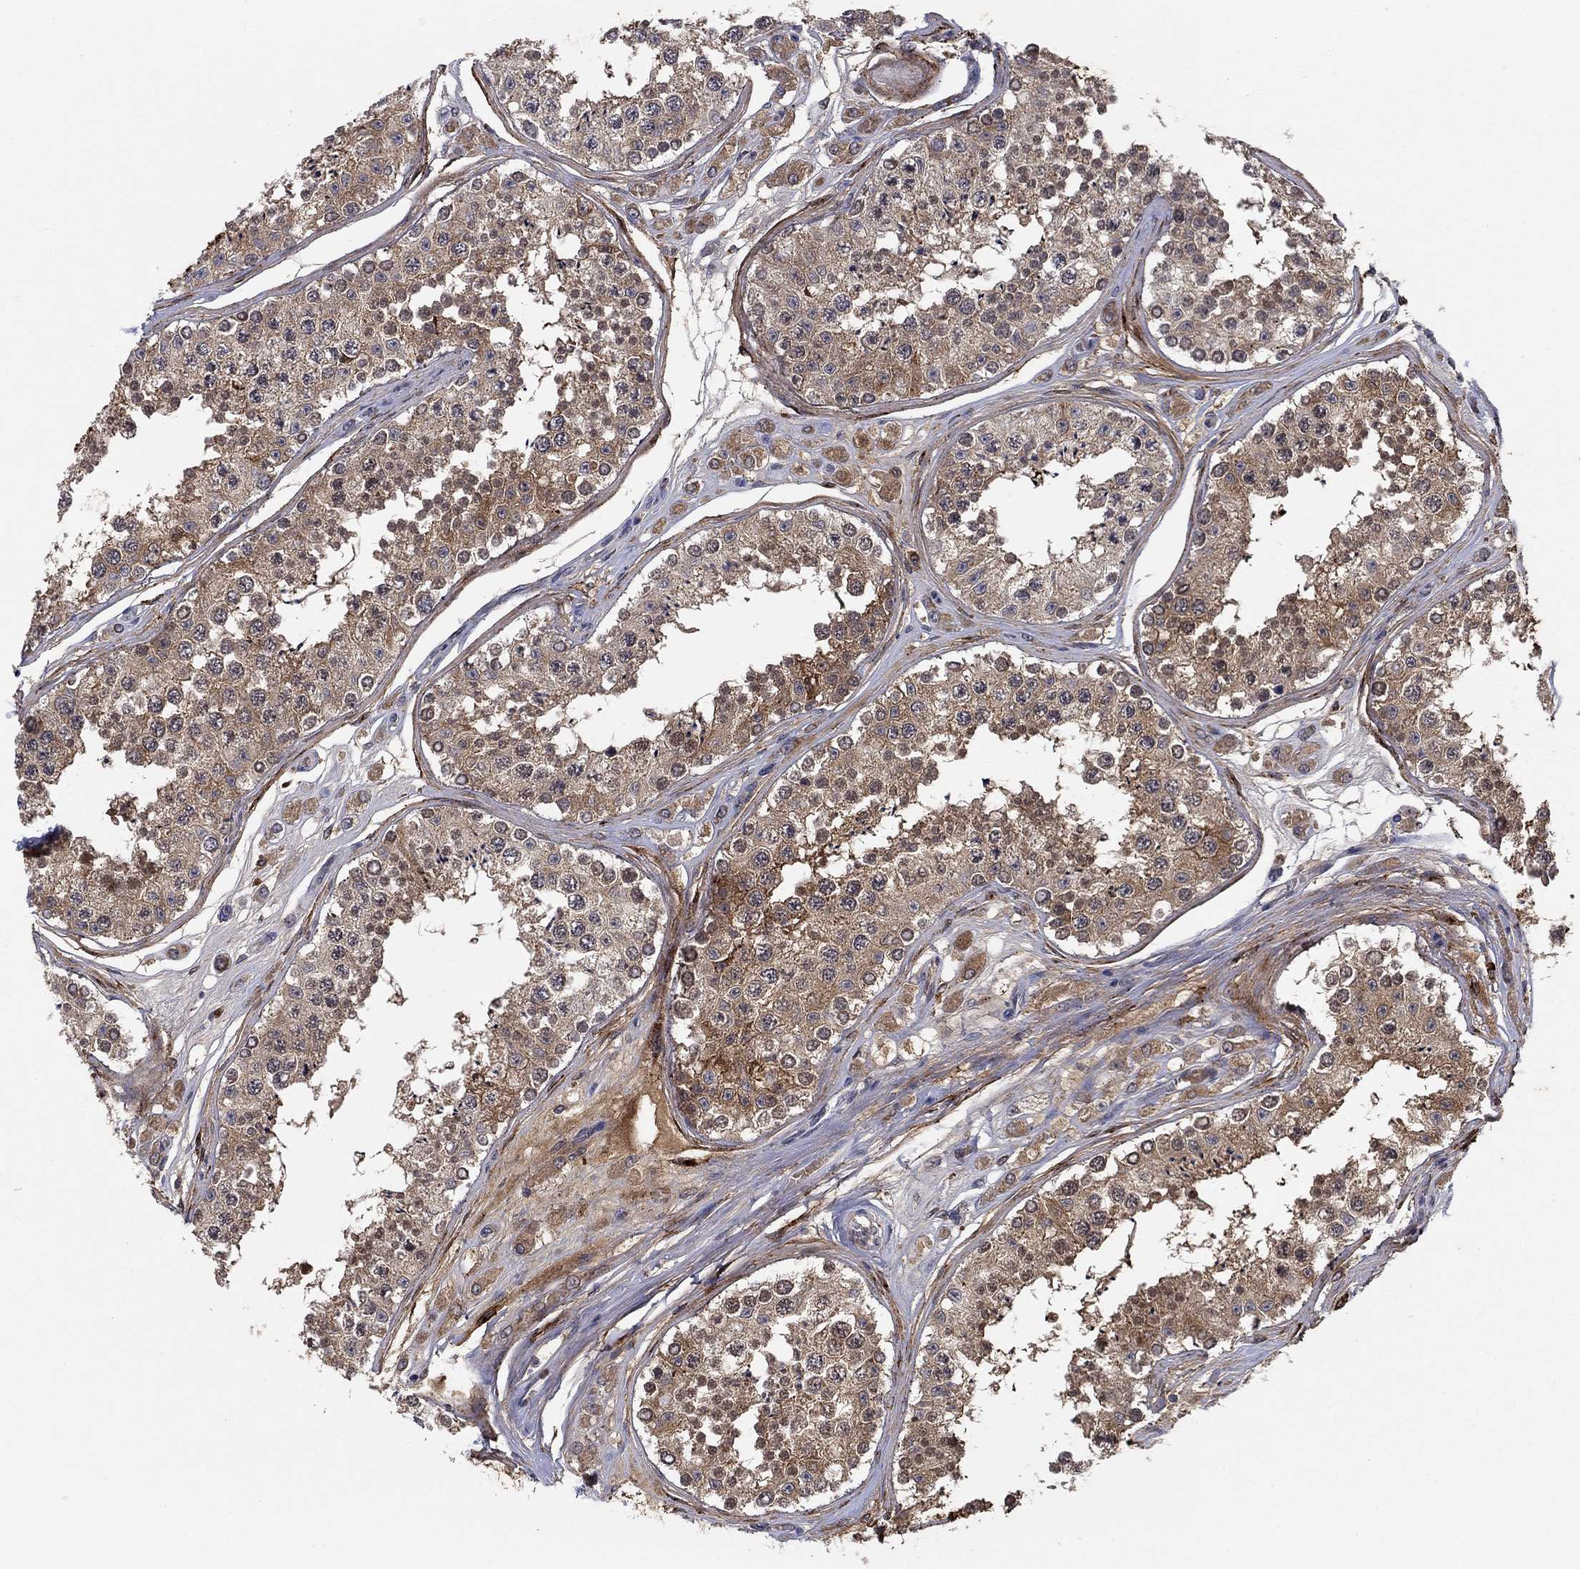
{"staining": {"intensity": "moderate", "quantity": ">75%", "location": "cytoplasmic/membranous,nuclear"}, "tissue": "testis", "cell_type": "Cells in seminiferous ducts", "image_type": "normal", "snomed": [{"axis": "morphology", "description": "Normal tissue, NOS"}, {"axis": "topography", "description": "Testis"}], "caption": "Moderate cytoplasmic/membranous,nuclear protein expression is present in approximately >75% of cells in seminiferous ducts in testis. The protein of interest is stained brown, and the nuclei are stained in blue (DAB IHC with brightfield microscopy, high magnification).", "gene": "PTGDS", "patient": {"sex": "male", "age": 25}}